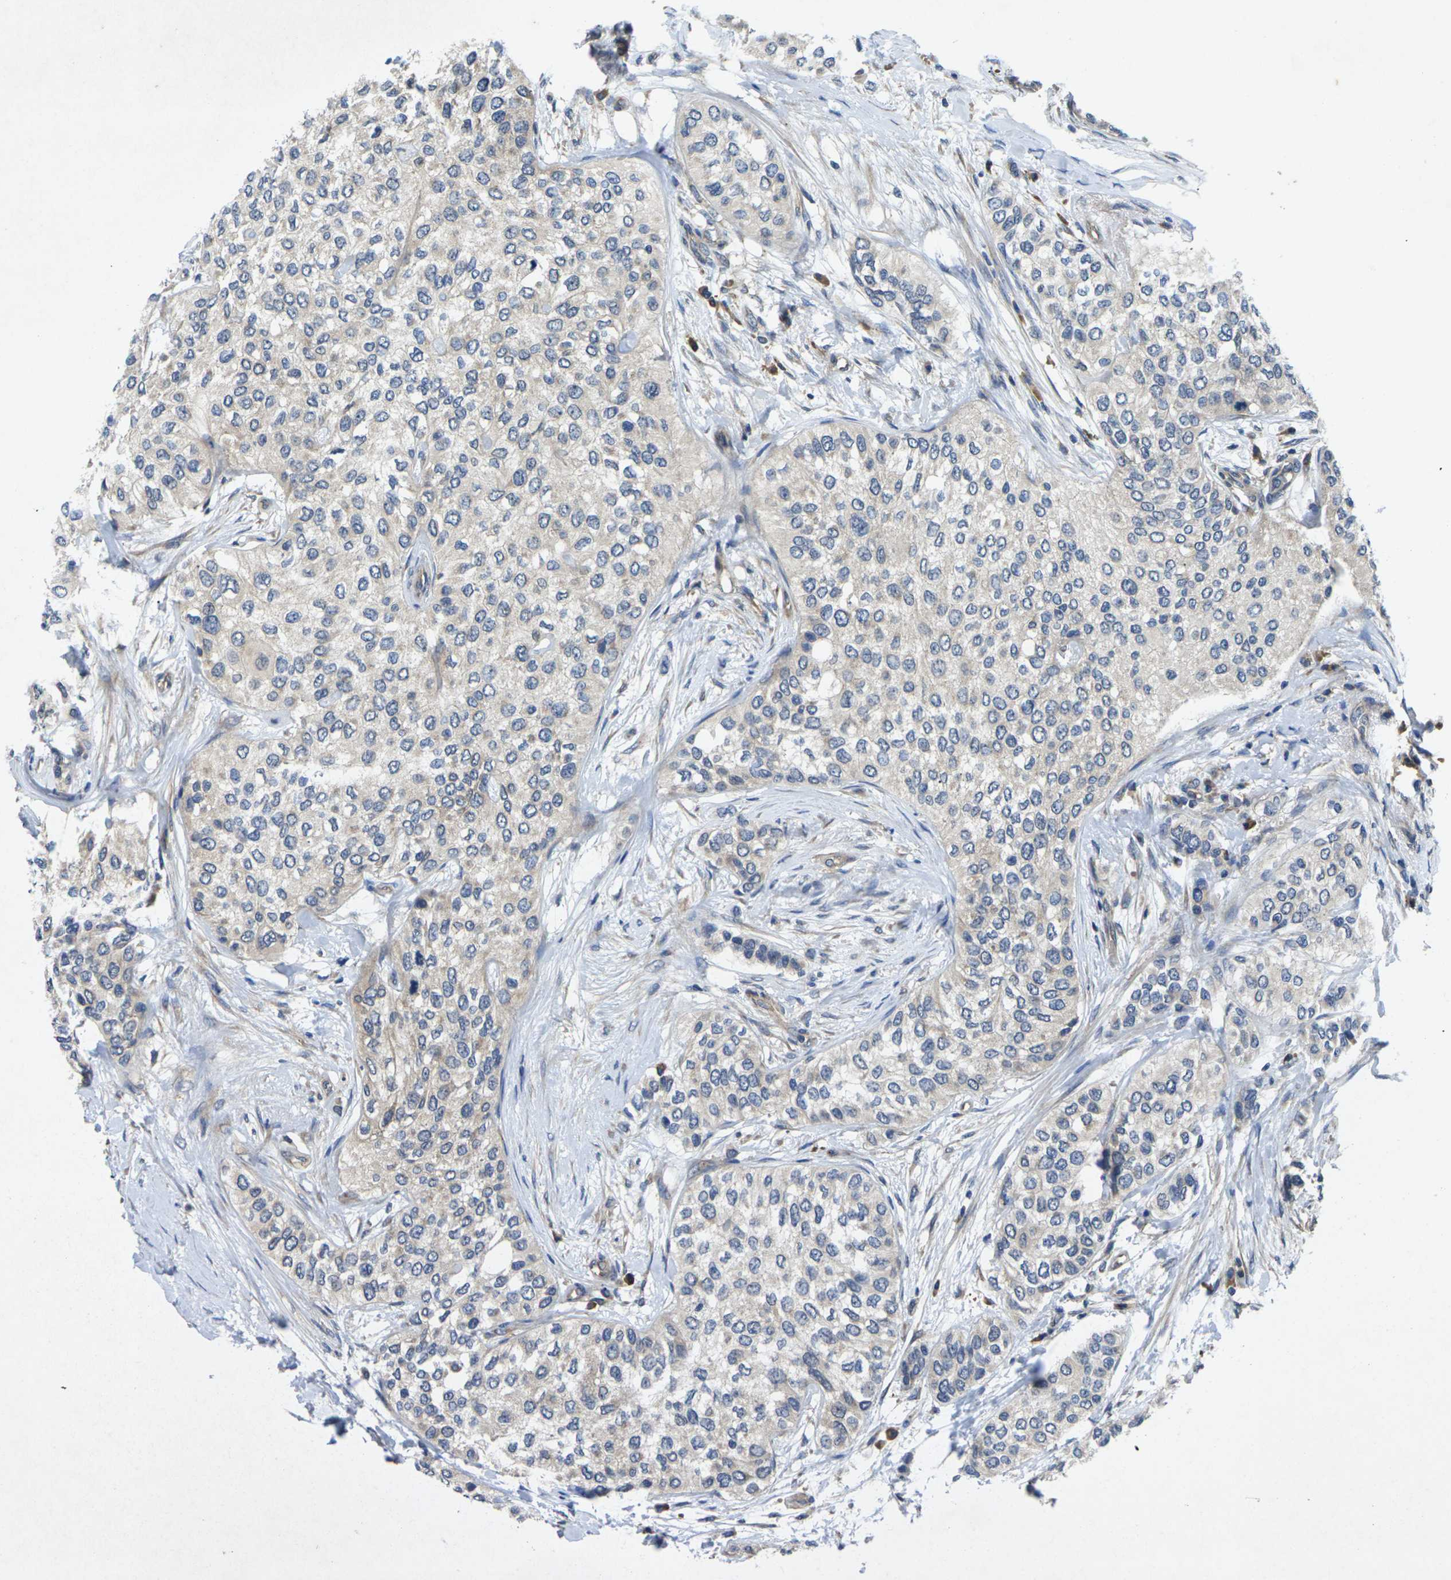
{"staining": {"intensity": "negative", "quantity": "none", "location": "none"}, "tissue": "urothelial cancer", "cell_type": "Tumor cells", "image_type": "cancer", "snomed": [{"axis": "morphology", "description": "Urothelial carcinoma, High grade"}, {"axis": "topography", "description": "Urinary bladder"}], "caption": "IHC histopathology image of human high-grade urothelial carcinoma stained for a protein (brown), which displays no positivity in tumor cells.", "gene": "KIF1B", "patient": {"sex": "female", "age": 56}}